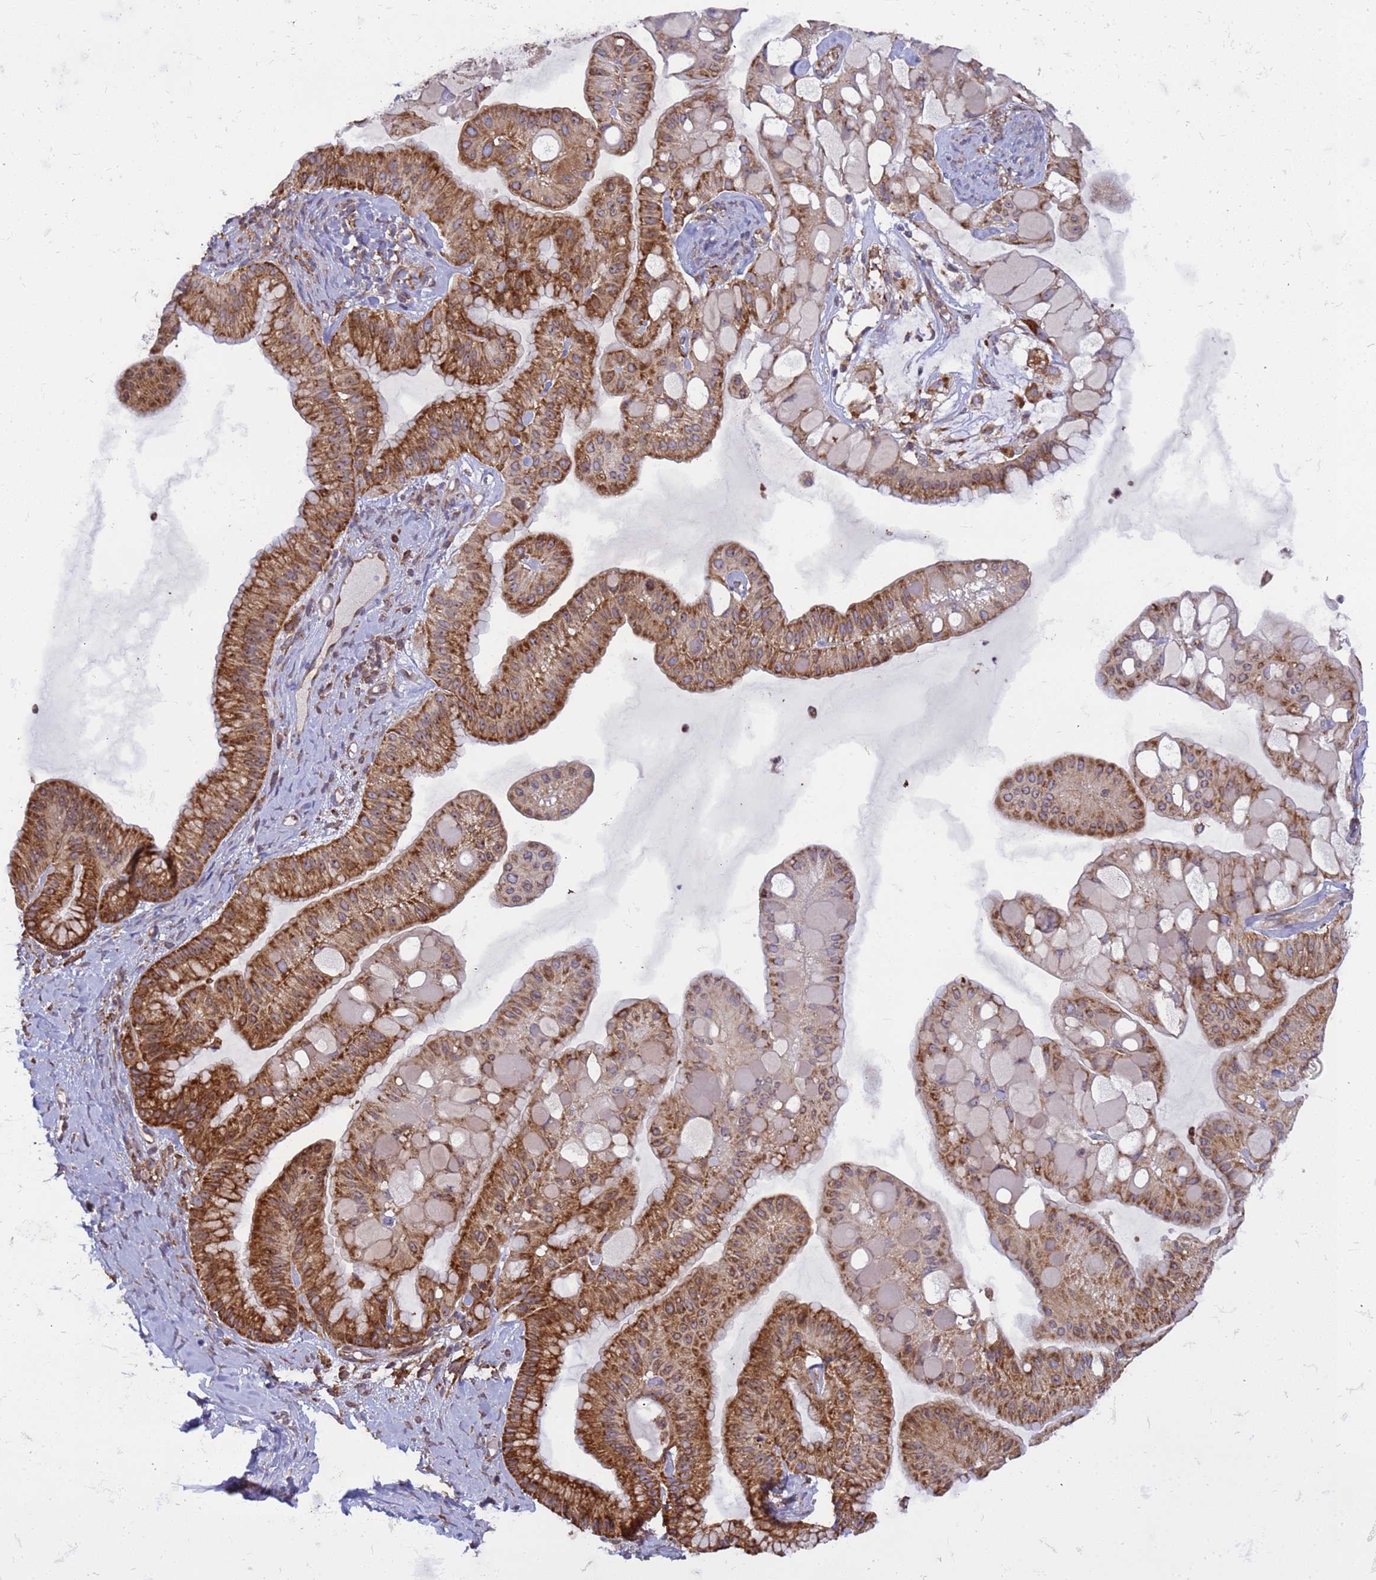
{"staining": {"intensity": "strong", "quantity": ">75%", "location": "cytoplasmic/membranous"}, "tissue": "ovarian cancer", "cell_type": "Tumor cells", "image_type": "cancer", "snomed": [{"axis": "morphology", "description": "Cystadenocarcinoma, mucinous, NOS"}, {"axis": "topography", "description": "Ovary"}], "caption": "Strong cytoplasmic/membranous protein expression is appreciated in approximately >75% of tumor cells in ovarian mucinous cystadenocarcinoma.", "gene": "RPL36", "patient": {"sex": "female", "age": 61}}